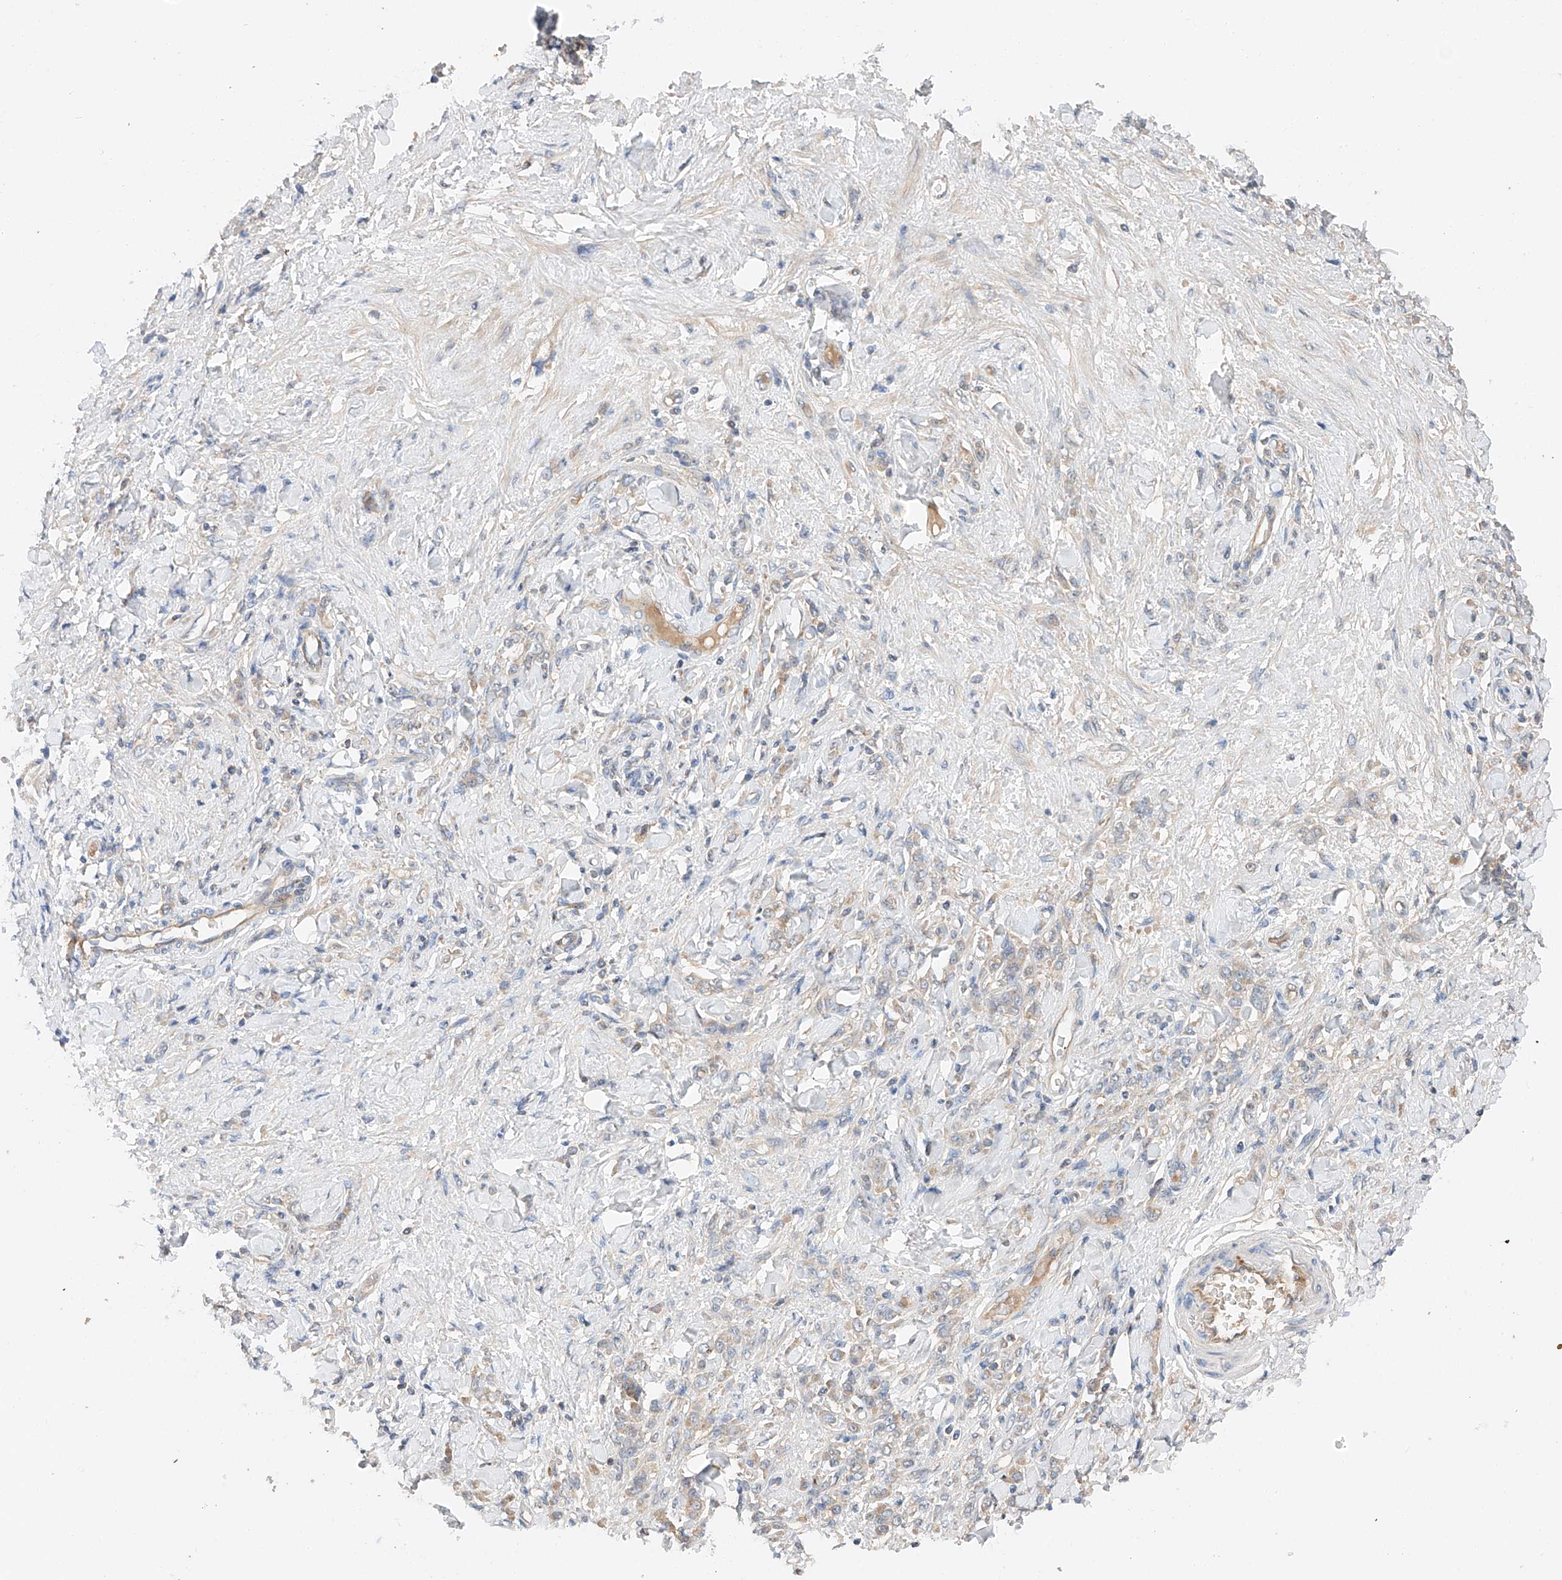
{"staining": {"intensity": "weak", "quantity": ">75%", "location": "cytoplasmic/membranous"}, "tissue": "stomach cancer", "cell_type": "Tumor cells", "image_type": "cancer", "snomed": [{"axis": "morphology", "description": "Normal tissue, NOS"}, {"axis": "morphology", "description": "Adenocarcinoma, NOS"}, {"axis": "topography", "description": "Stomach"}], "caption": "A brown stain labels weak cytoplasmic/membranous expression of a protein in human stomach cancer tumor cells. The staining is performed using DAB brown chromogen to label protein expression. The nuclei are counter-stained blue using hematoxylin.", "gene": "RUSC1", "patient": {"sex": "male", "age": 82}}